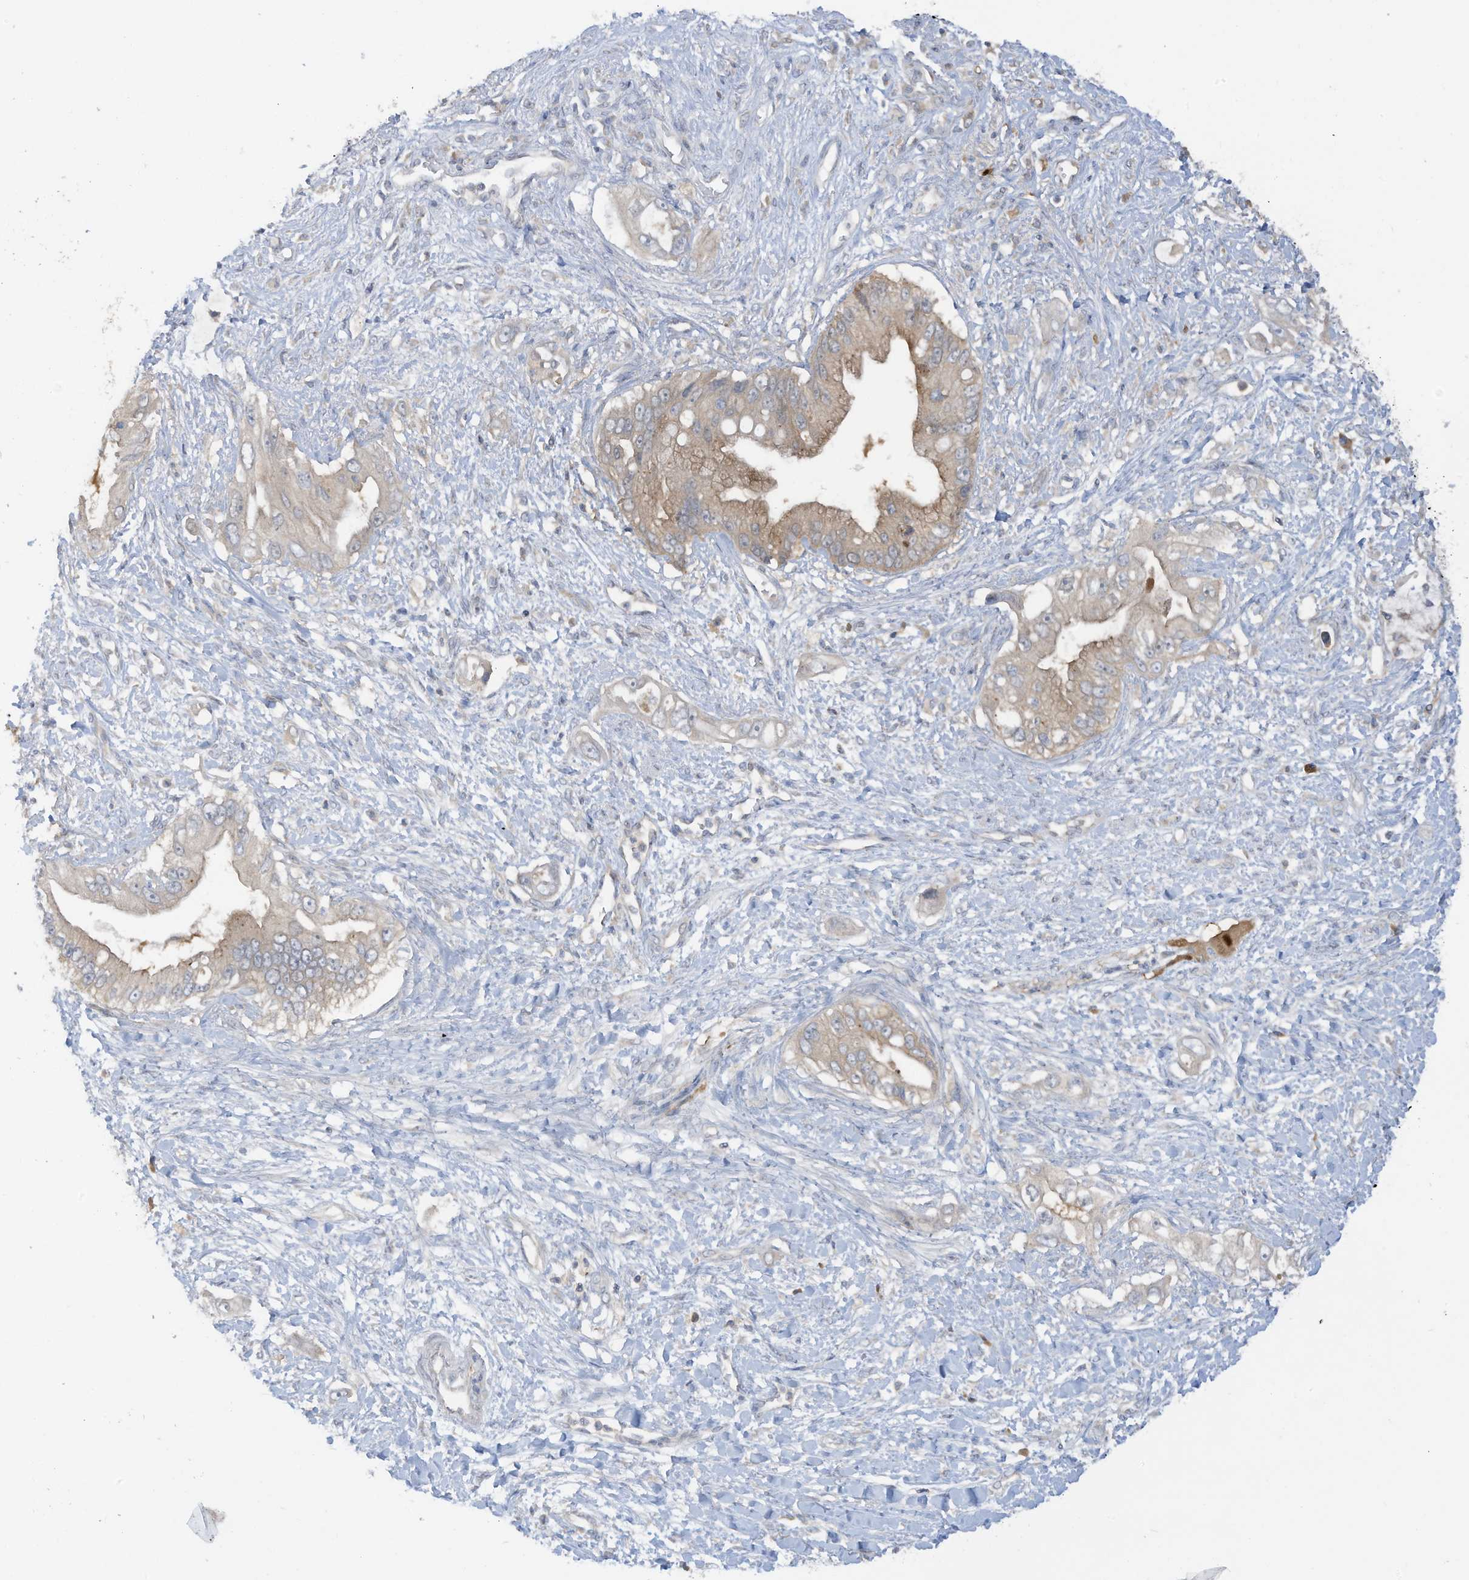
{"staining": {"intensity": "weak", "quantity": "<25%", "location": "cytoplasmic/membranous"}, "tissue": "pancreatic cancer", "cell_type": "Tumor cells", "image_type": "cancer", "snomed": [{"axis": "morphology", "description": "Inflammation, NOS"}, {"axis": "morphology", "description": "Adenocarcinoma, NOS"}, {"axis": "topography", "description": "Pancreas"}], "caption": "Protein analysis of pancreatic adenocarcinoma displays no significant staining in tumor cells.", "gene": "LRRN2", "patient": {"sex": "female", "age": 56}}